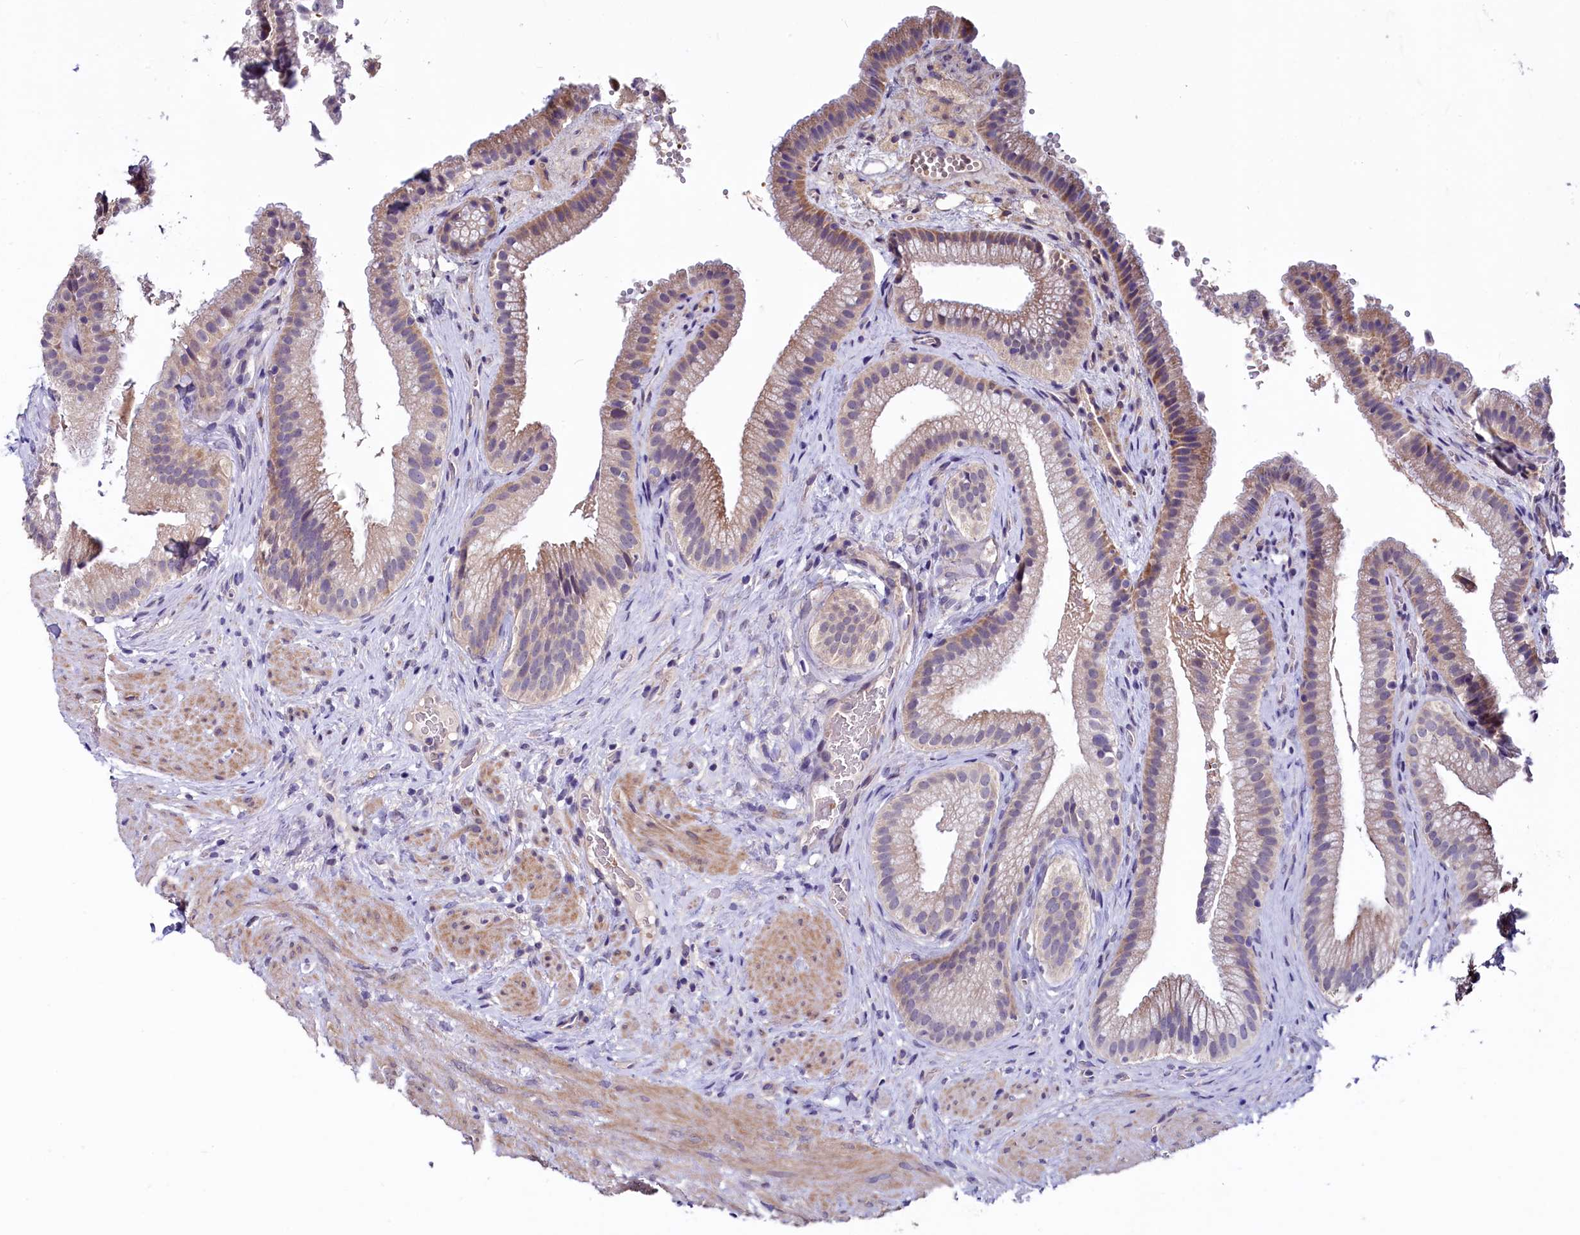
{"staining": {"intensity": "moderate", "quantity": "25%-75%", "location": "cytoplasmic/membranous"}, "tissue": "gallbladder", "cell_type": "Glandular cells", "image_type": "normal", "snomed": [{"axis": "morphology", "description": "Normal tissue, NOS"}, {"axis": "morphology", "description": "Inflammation, NOS"}, {"axis": "topography", "description": "Gallbladder"}], "caption": "An IHC micrograph of unremarkable tissue is shown. Protein staining in brown shows moderate cytoplasmic/membranous positivity in gallbladder within glandular cells.", "gene": "SLC39A6", "patient": {"sex": "male", "age": 51}}